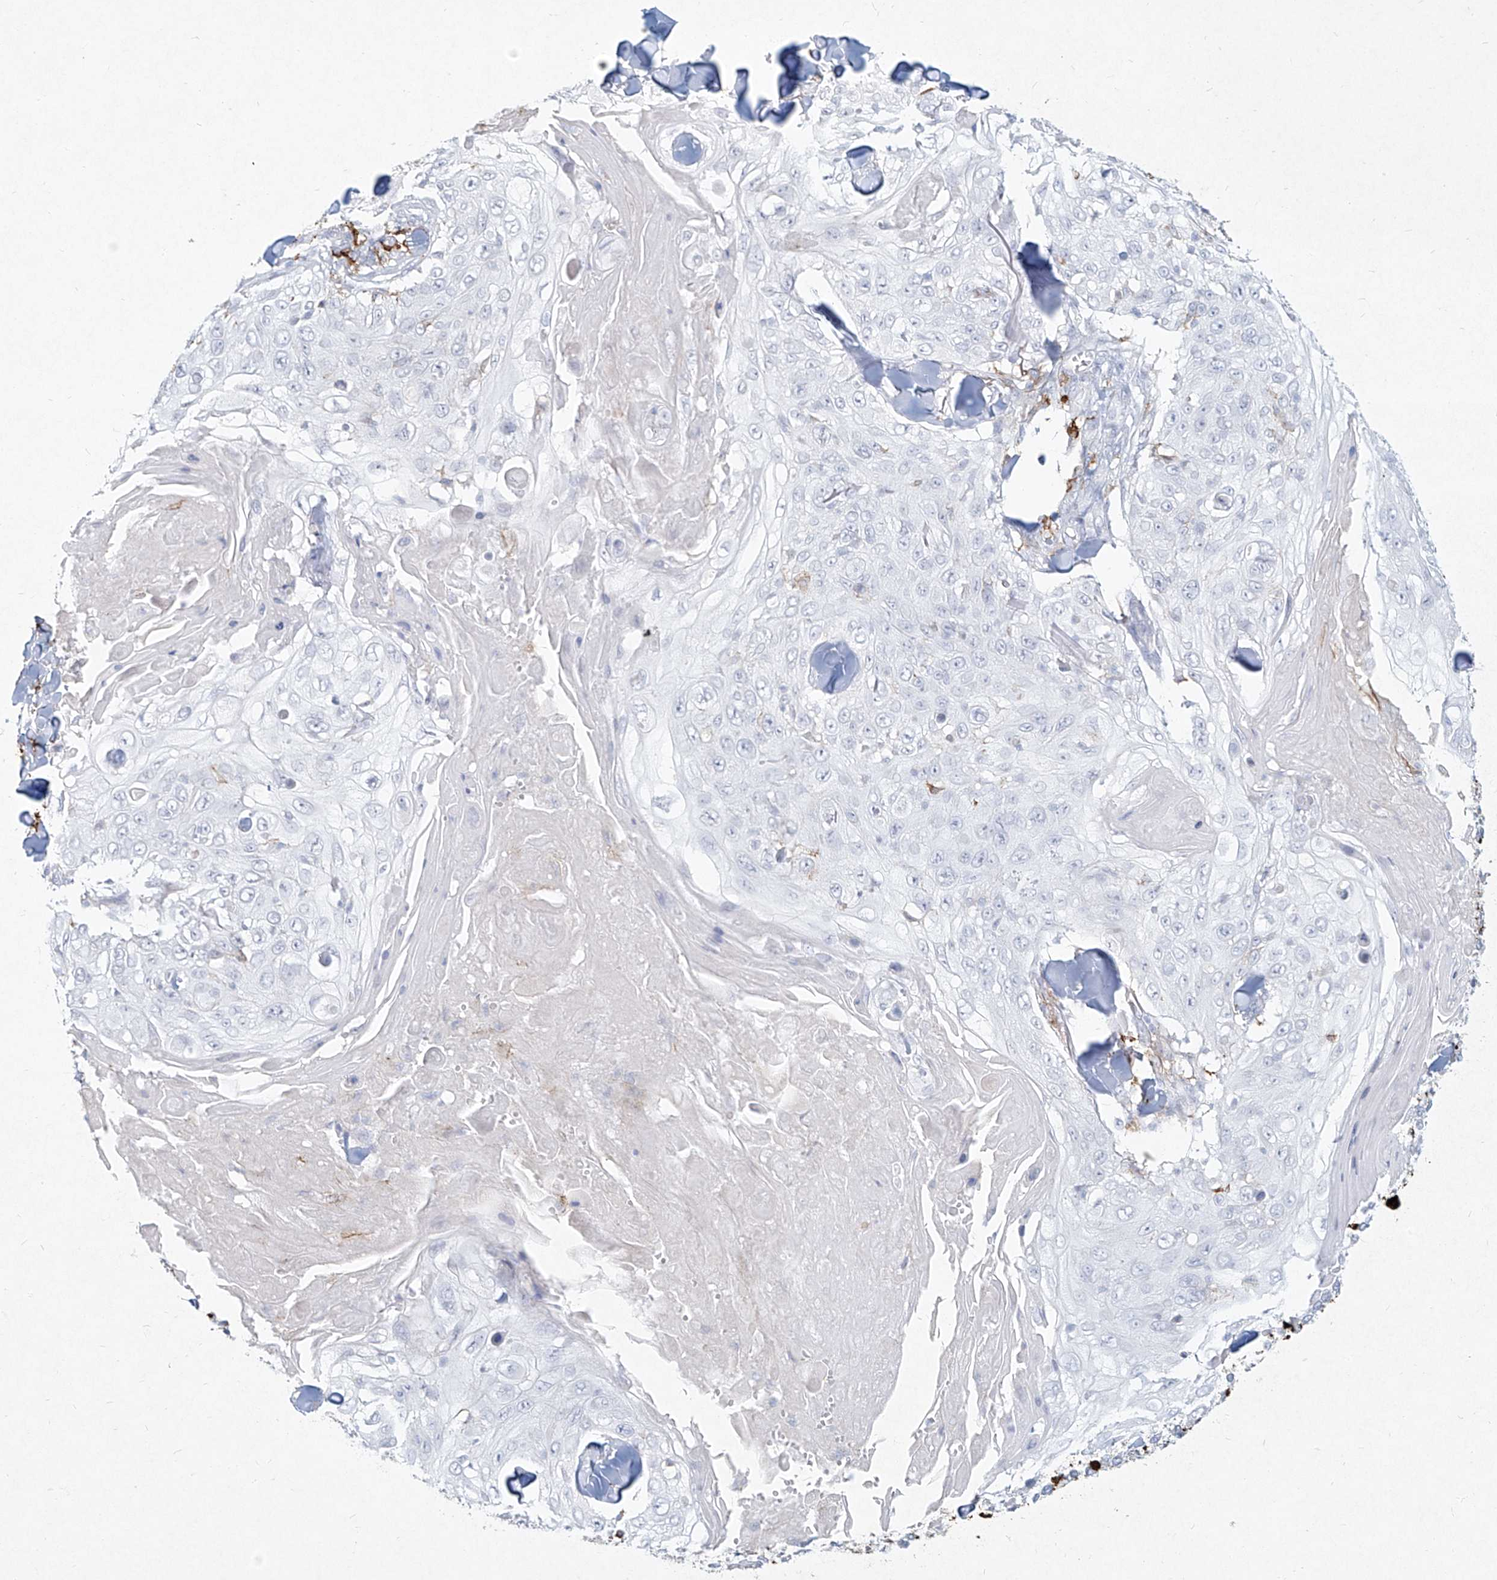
{"staining": {"intensity": "negative", "quantity": "none", "location": "none"}, "tissue": "skin cancer", "cell_type": "Tumor cells", "image_type": "cancer", "snomed": [{"axis": "morphology", "description": "Squamous cell carcinoma, NOS"}, {"axis": "topography", "description": "Skin"}], "caption": "Tumor cells are negative for protein expression in human skin cancer (squamous cell carcinoma). (Brightfield microscopy of DAB (3,3'-diaminobenzidine) immunohistochemistry at high magnification).", "gene": "CD209", "patient": {"sex": "male", "age": 86}}